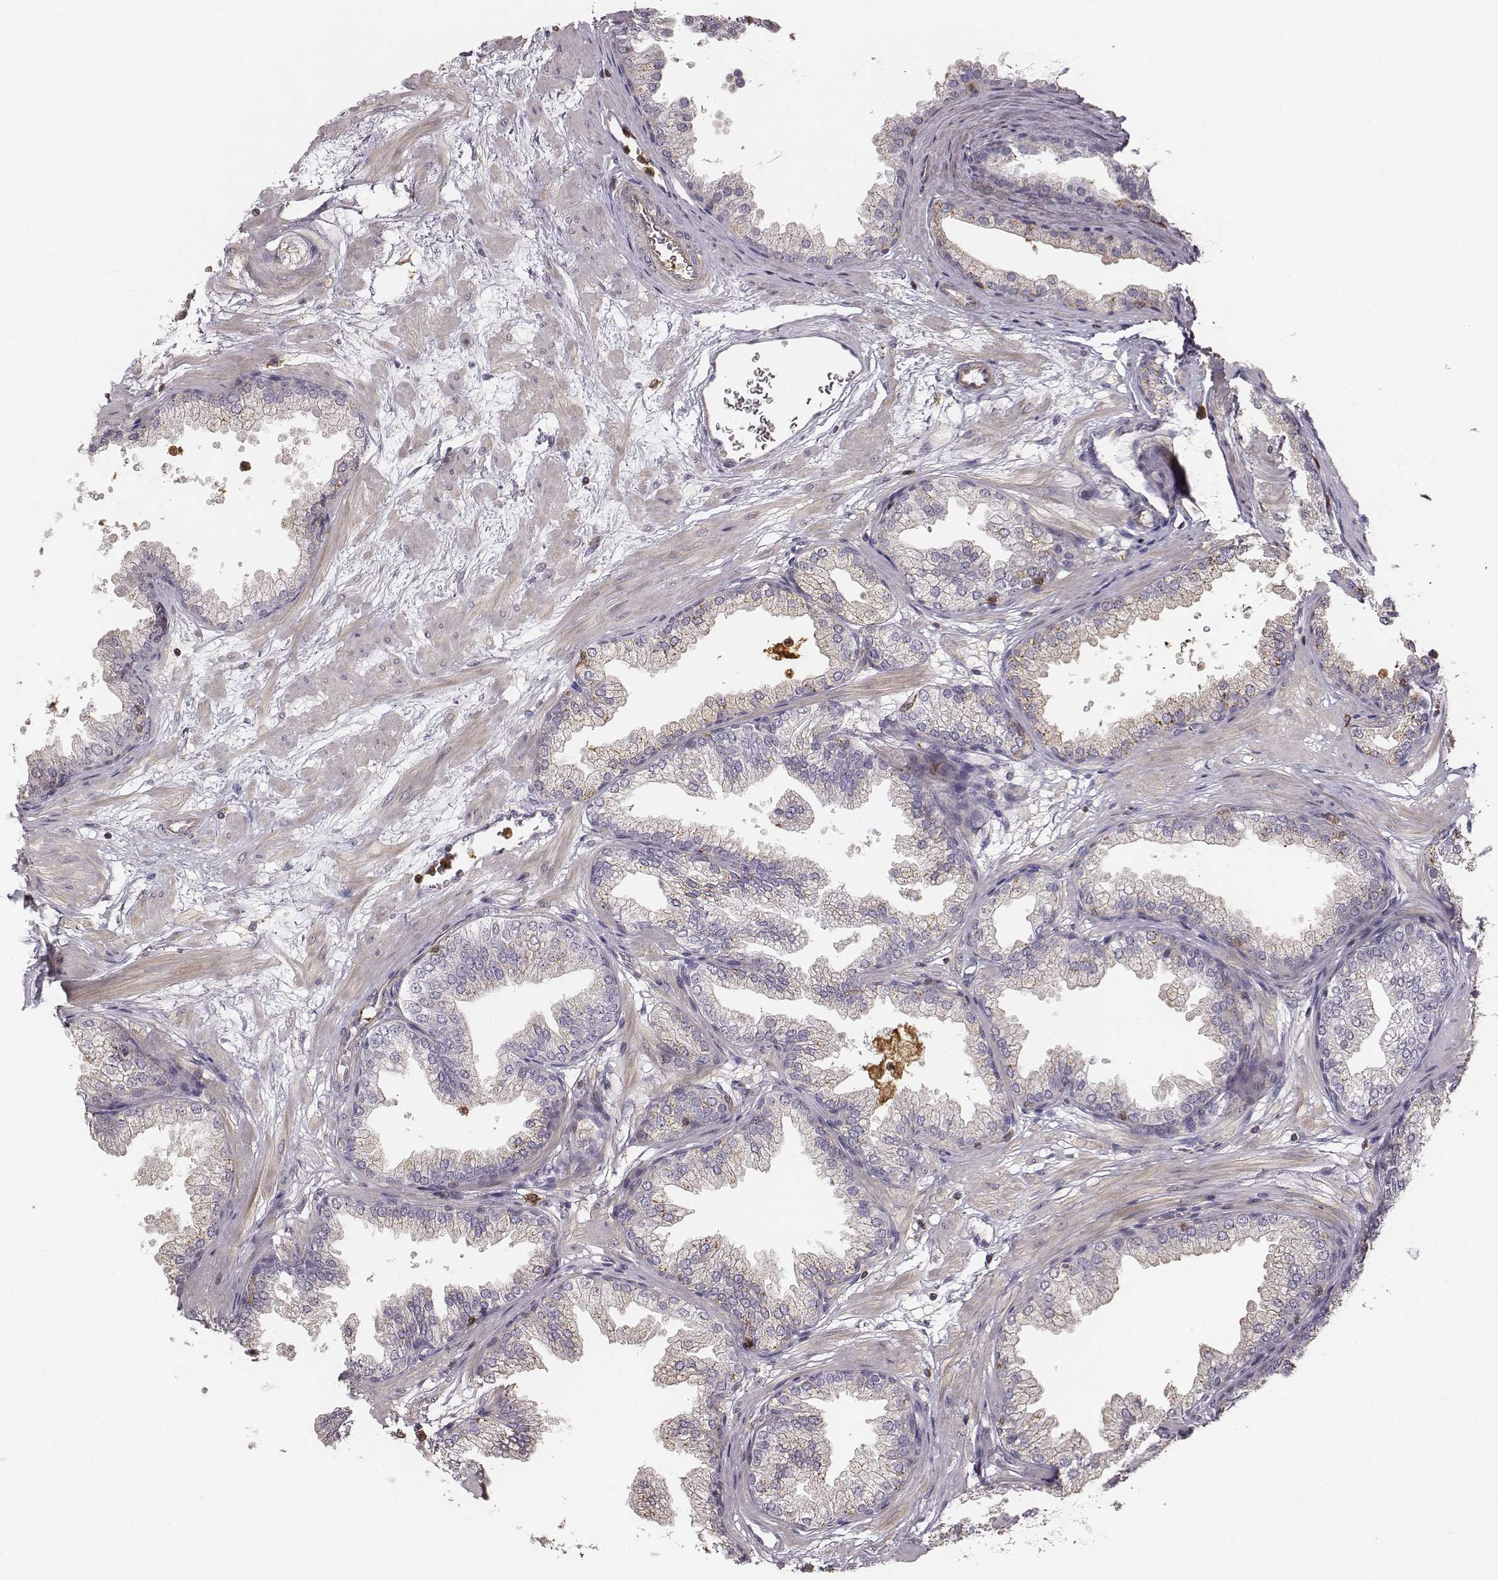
{"staining": {"intensity": "negative", "quantity": "none", "location": "none"}, "tissue": "prostate", "cell_type": "Glandular cells", "image_type": "normal", "snomed": [{"axis": "morphology", "description": "Normal tissue, NOS"}, {"axis": "topography", "description": "Prostate"}], "caption": "Prostate was stained to show a protein in brown. There is no significant positivity in glandular cells. (Brightfield microscopy of DAB (3,3'-diaminobenzidine) immunohistochemistry (IHC) at high magnification).", "gene": "ZYX", "patient": {"sex": "male", "age": 37}}